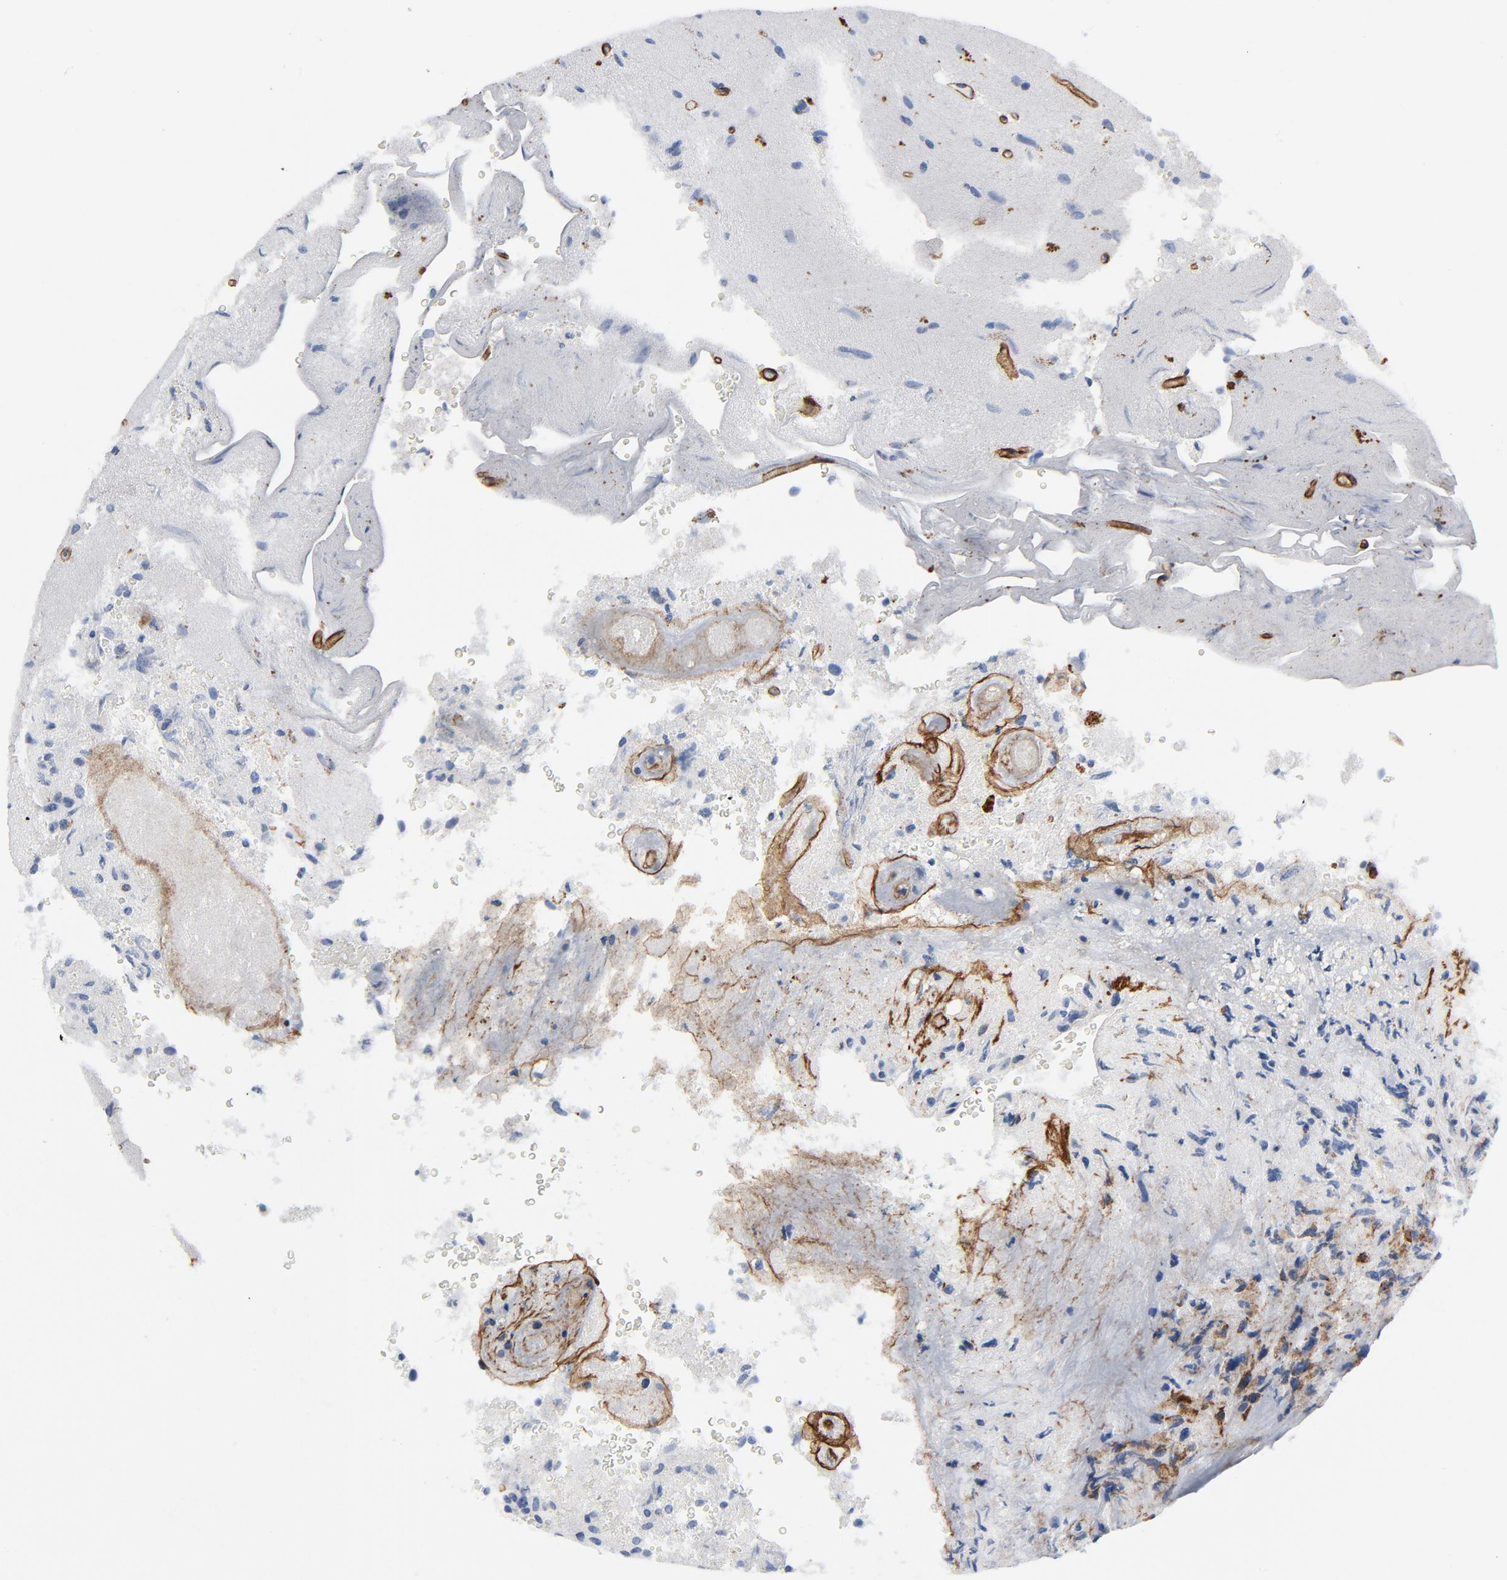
{"staining": {"intensity": "negative", "quantity": "none", "location": "none"}, "tissue": "glioma", "cell_type": "Tumor cells", "image_type": "cancer", "snomed": [{"axis": "morphology", "description": "Normal tissue, NOS"}, {"axis": "morphology", "description": "Glioma, malignant, High grade"}, {"axis": "topography", "description": "Cerebral cortex"}], "caption": "IHC image of glioma stained for a protein (brown), which displays no expression in tumor cells.", "gene": "LAMC1", "patient": {"sex": "male", "age": 75}}